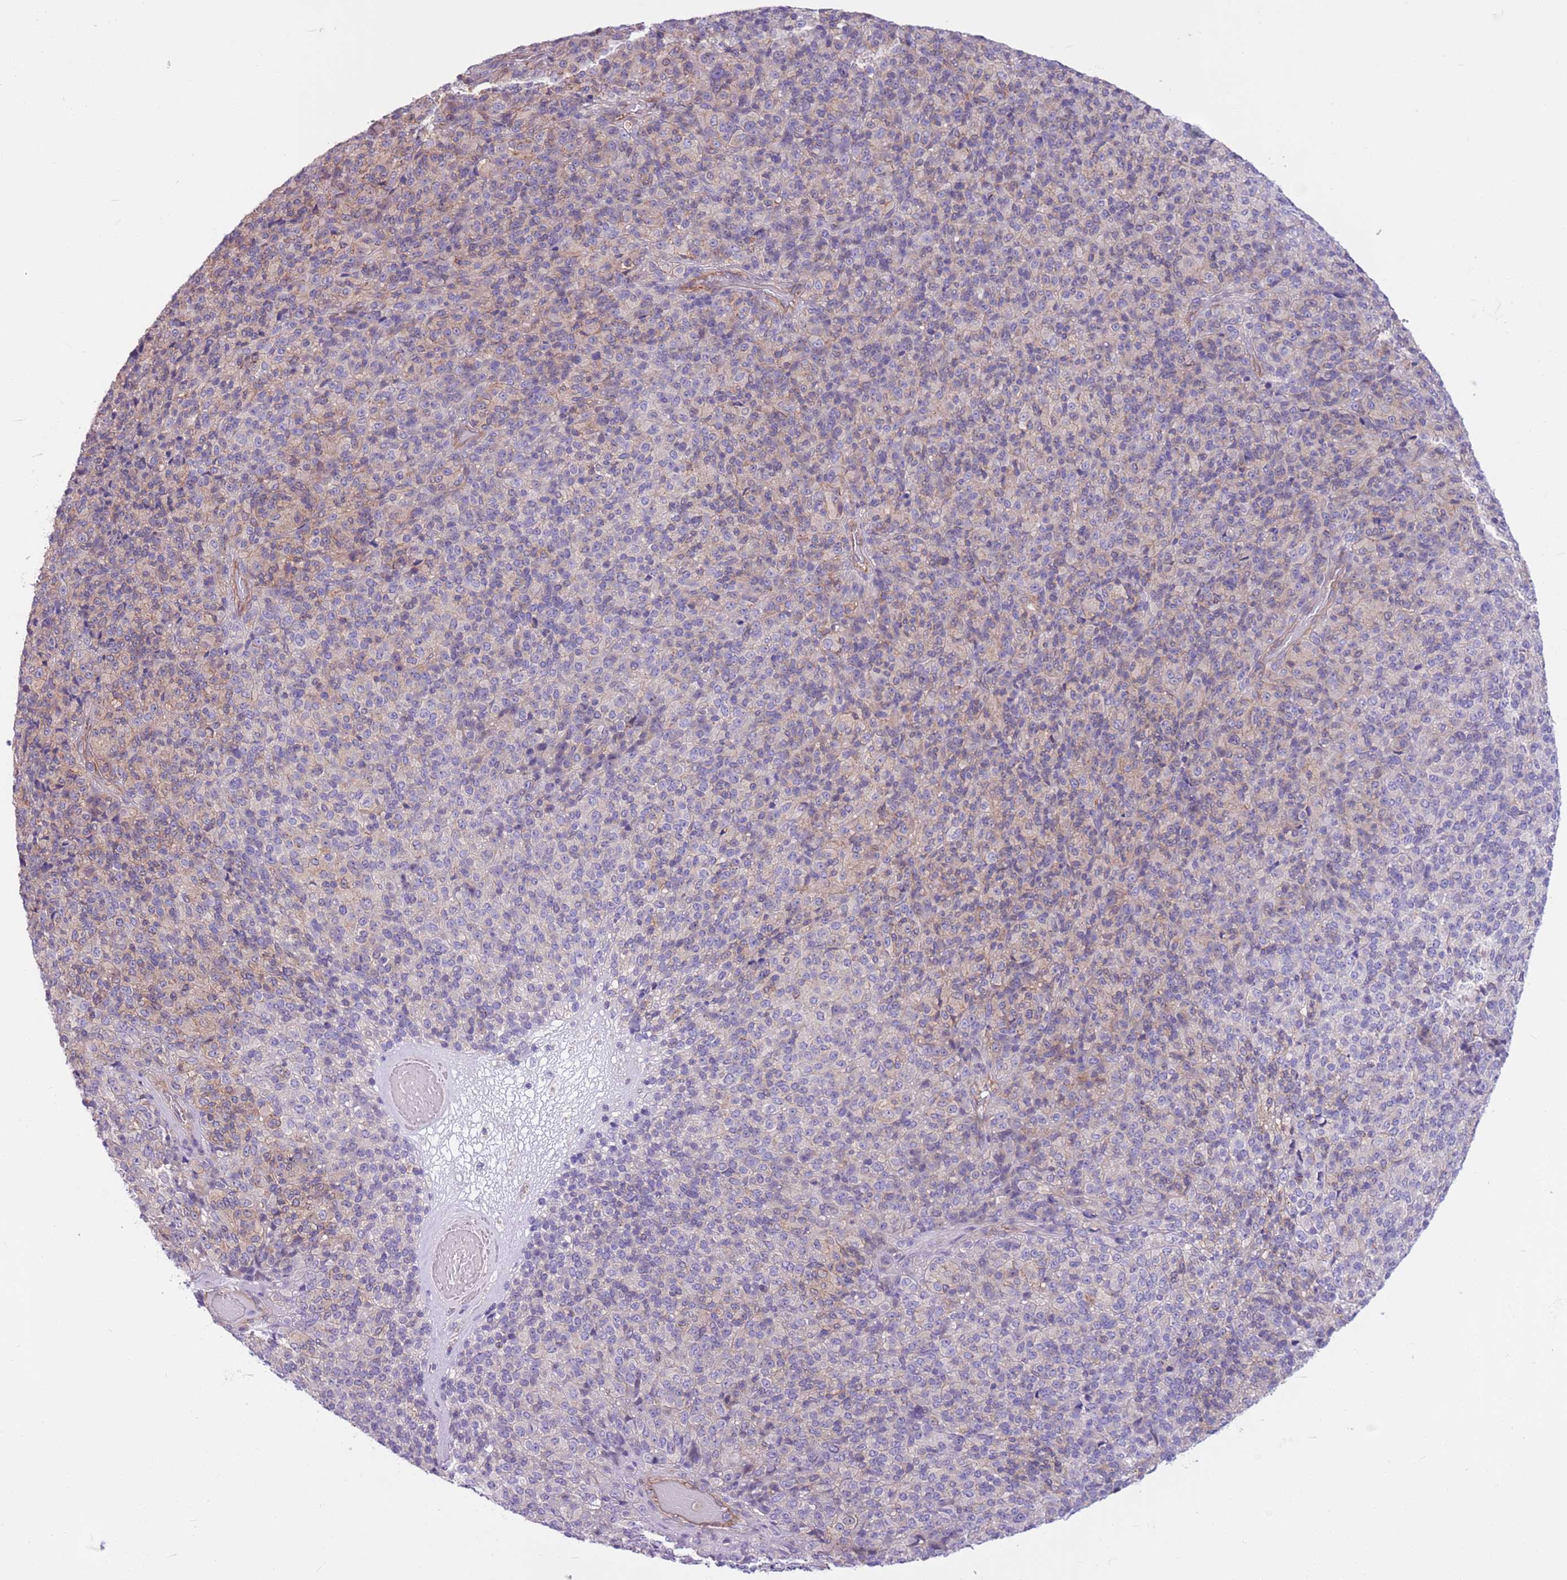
{"staining": {"intensity": "weak", "quantity": "<25%", "location": "cytoplasmic/membranous"}, "tissue": "melanoma", "cell_type": "Tumor cells", "image_type": "cancer", "snomed": [{"axis": "morphology", "description": "Malignant melanoma, Metastatic site"}, {"axis": "topography", "description": "Brain"}], "caption": "DAB immunohistochemical staining of human malignant melanoma (metastatic site) reveals no significant staining in tumor cells.", "gene": "PARP8", "patient": {"sex": "female", "age": 56}}